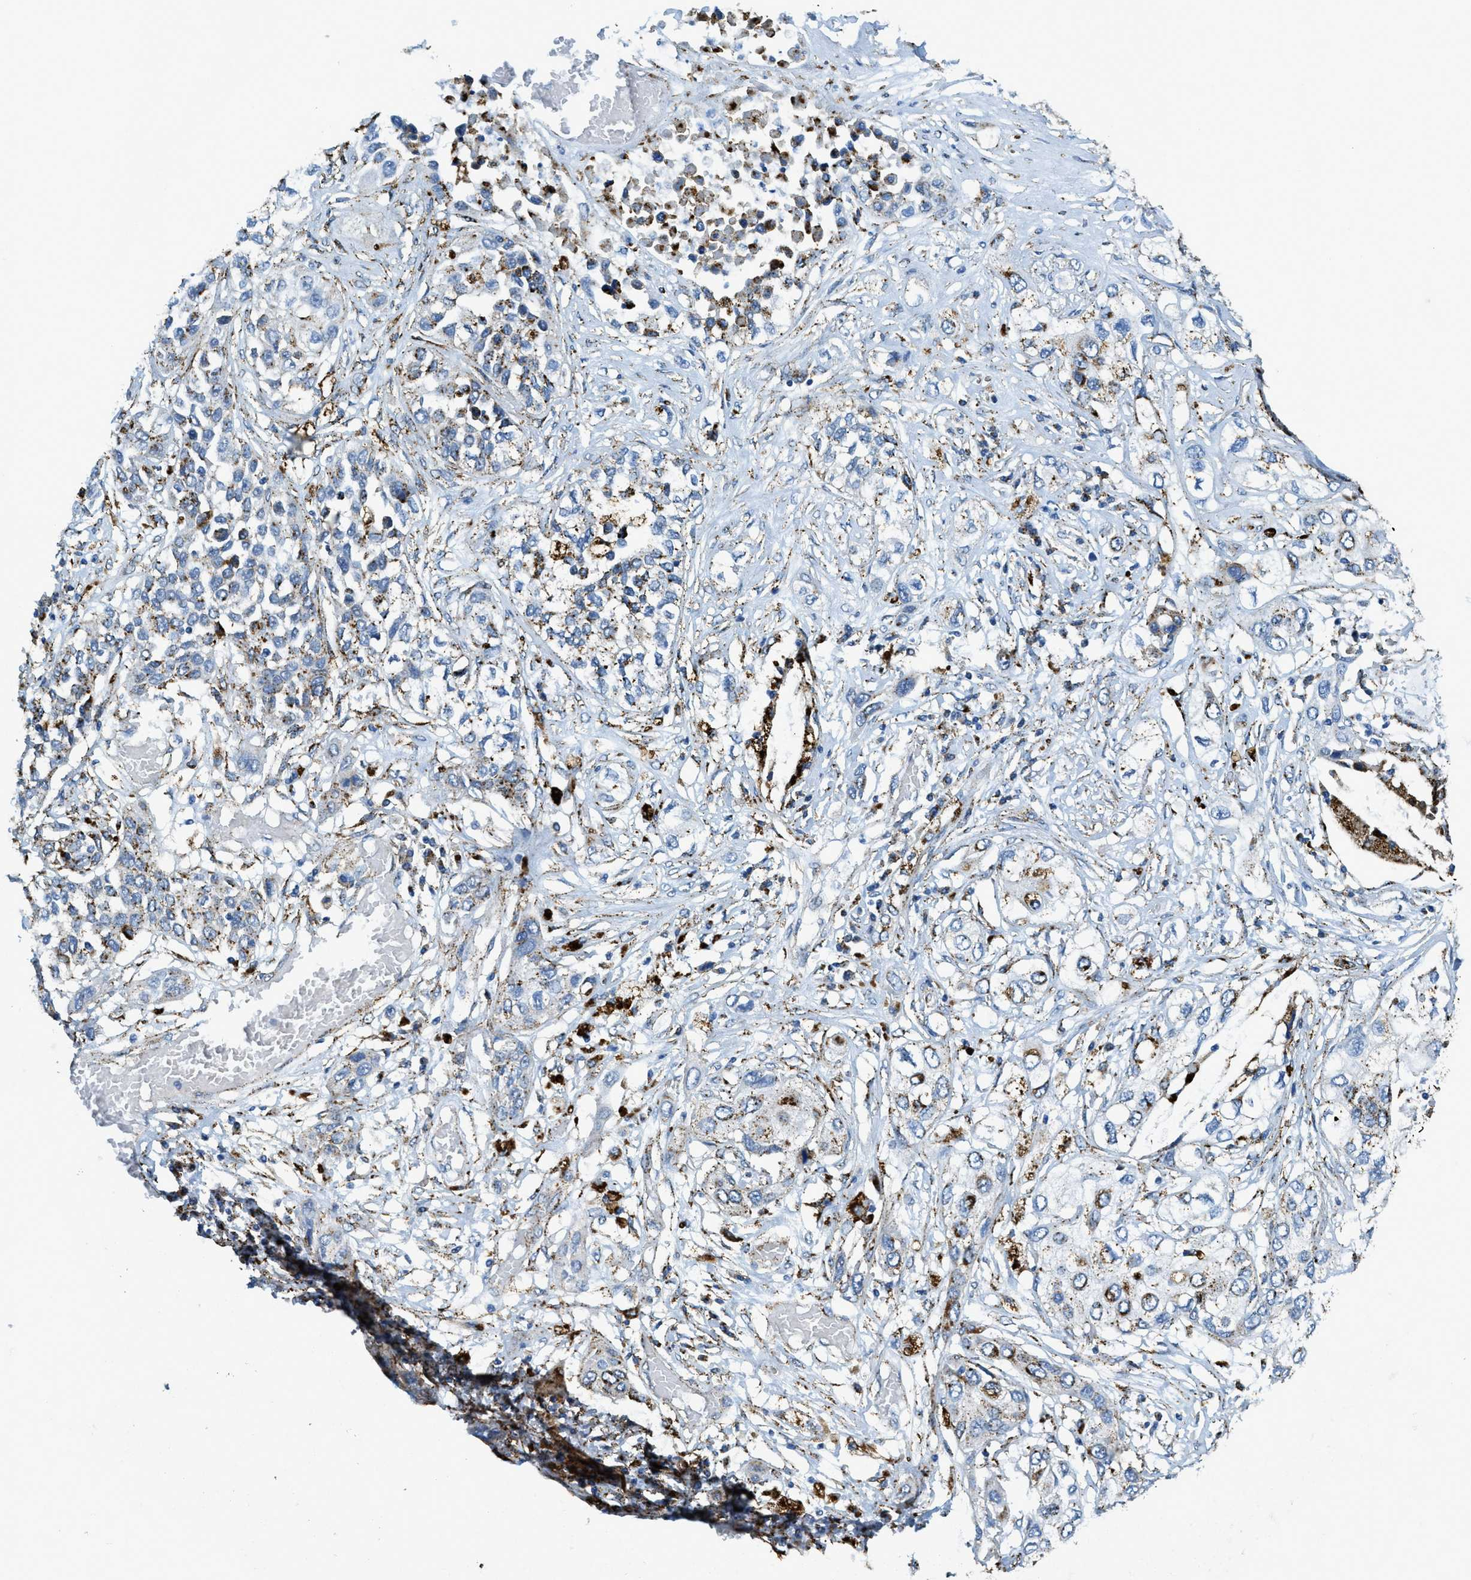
{"staining": {"intensity": "strong", "quantity": "<25%", "location": "cytoplasmic/membranous"}, "tissue": "lung cancer", "cell_type": "Tumor cells", "image_type": "cancer", "snomed": [{"axis": "morphology", "description": "Squamous cell carcinoma, NOS"}, {"axis": "topography", "description": "Lung"}], "caption": "Strong cytoplasmic/membranous protein expression is present in about <25% of tumor cells in lung cancer. (DAB (3,3'-diaminobenzidine) IHC, brown staining for protein, blue staining for nuclei).", "gene": "SCARB2", "patient": {"sex": "male", "age": 71}}